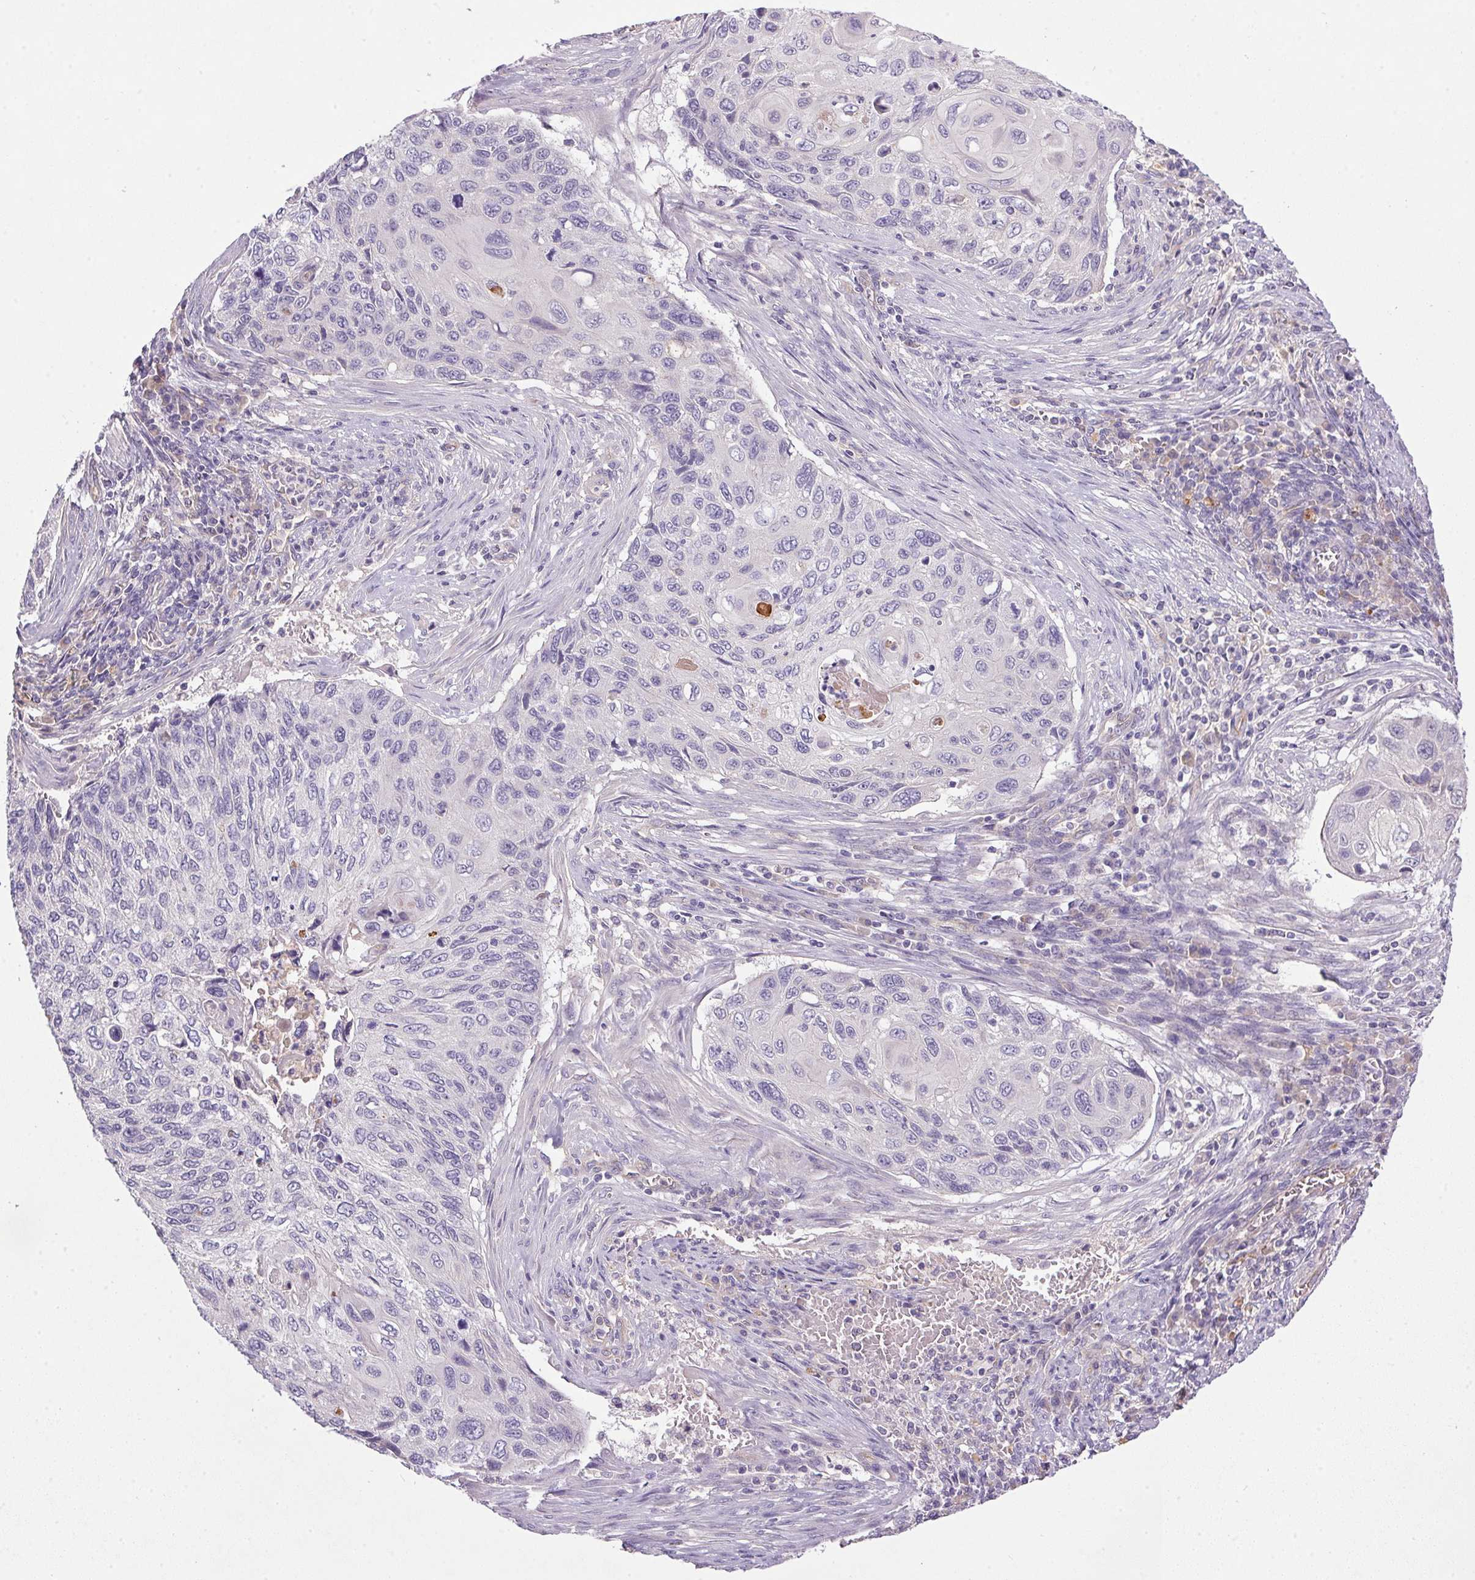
{"staining": {"intensity": "negative", "quantity": "none", "location": "none"}, "tissue": "cervical cancer", "cell_type": "Tumor cells", "image_type": "cancer", "snomed": [{"axis": "morphology", "description": "Squamous cell carcinoma, NOS"}, {"axis": "topography", "description": "Cervix"}], "caption": "Cervical cancer (squamous cell carcinoma) was stained to show a protein in brown. There is no significant expression in tumor cells. (DAB (3,3'-diaminobenzidine) immunohistochemistry with hematoxylin counter stain).", "gene": "APOC4", "patient": {"sex": "female", "age": 70}}